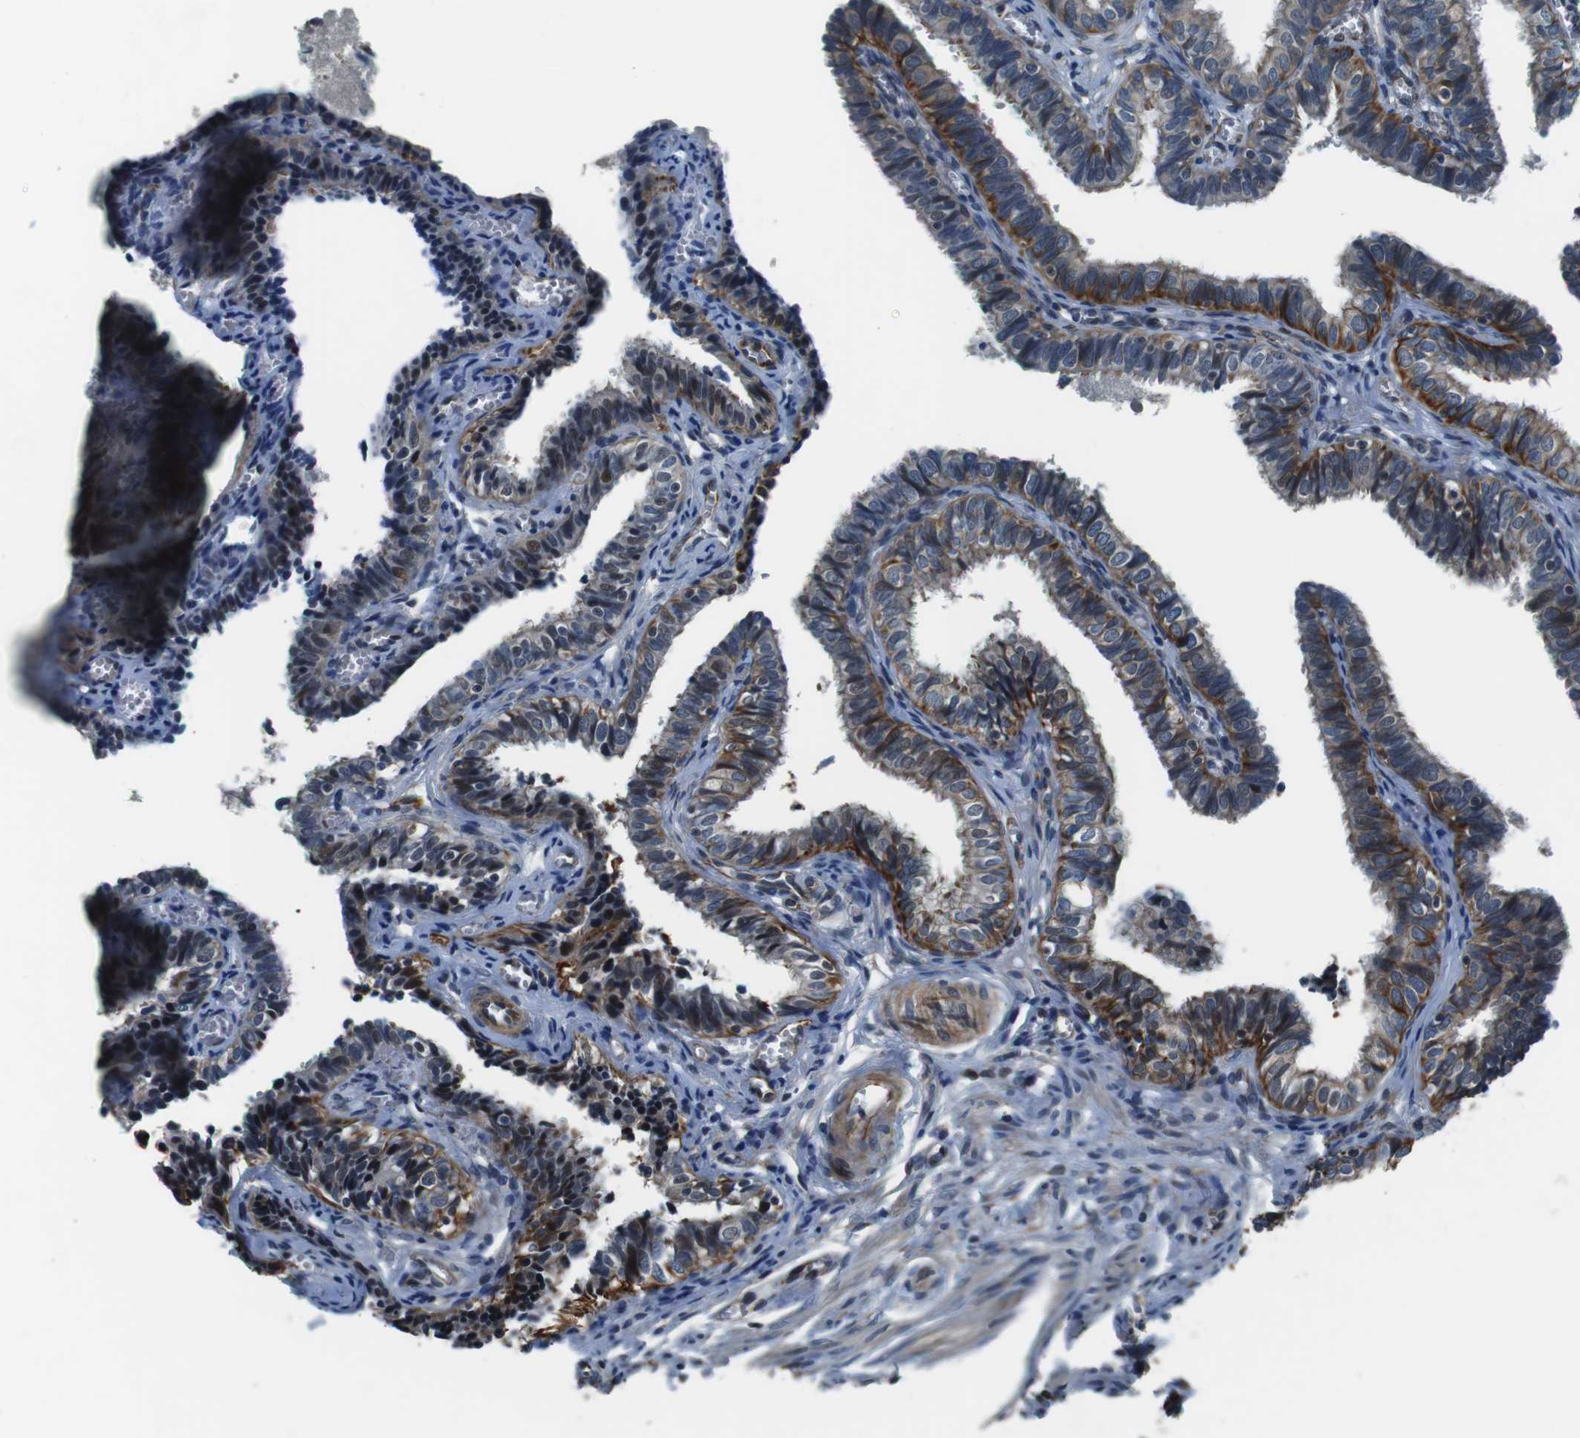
{"staining": {"intensity": "moderate", "quantity": "25%-75%", "location": "cytoplasmic/membranous"}, "tissue": "fallopian tube", "cell_type": "Glandular cells", "image_type": "normal", "snomed": [{"axis": "morphology", "description": "Normal tissue, NOS"}, {"axis": "topography", "description": "Fallopian tube"}], "caption": "Immunohistochemical staining of unremarkable fallopian tube exhibits 25%-75% levels of moderate cytoplasmic/membranous protein staining in approximately 25%-75% of glandular cells. (Stains: DAB (3,3'-diaminobenzidine) in brown, nuclei in blue, Microscopy: brightfield microscopy at high magnification).", "gene": "LRRC49", "patient": {"sex": "female", "age": 46}}